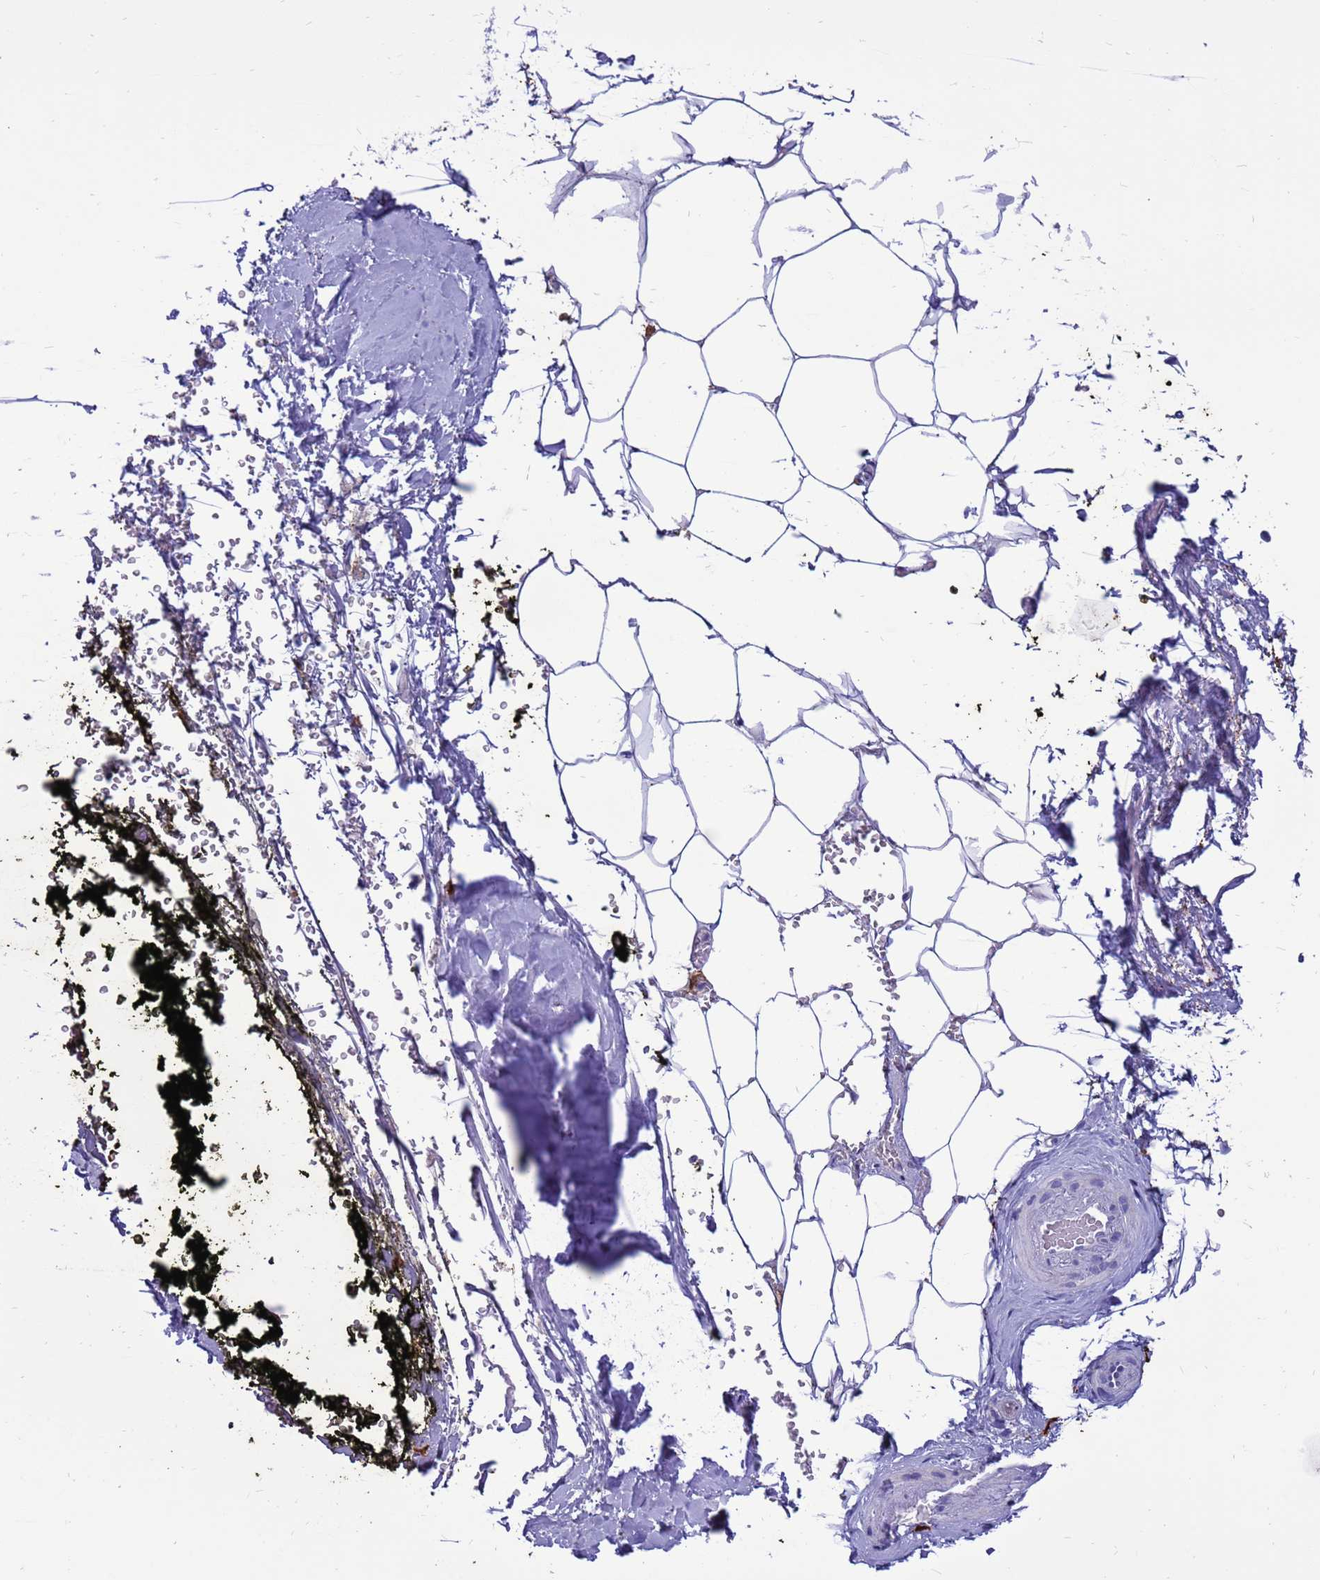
{"staining": {"intensity": "negative", "quantity": "none", "location": "none"}, "tissue": "adipose tissue", "cell_type": "Adipocytes", "image_type": "normal", "snomed": [{"axis": "morphology", "description": "Normal tissue, NOS"}, {"axis": "morphology", "description": "Adenocarcinoma, Low grade"}, {"axis": "topography", "description": "Prostate"}, {"axis": "topography", "description": "Peripheral nerve tissue"}], "caption": "High power microscopy photomicrograph of an immunohistochemistry image of unremarkable adipose tissue, revealing no significant staining in adipocytes. Brightfield microscopy of IHC stained with DAB (3,3'-diaminobenzidine) (brown) and hematoxylin (blue), captured at high magnification.", "gene": "PDE10A", "patient": {"sex": "male", "age": 63}}